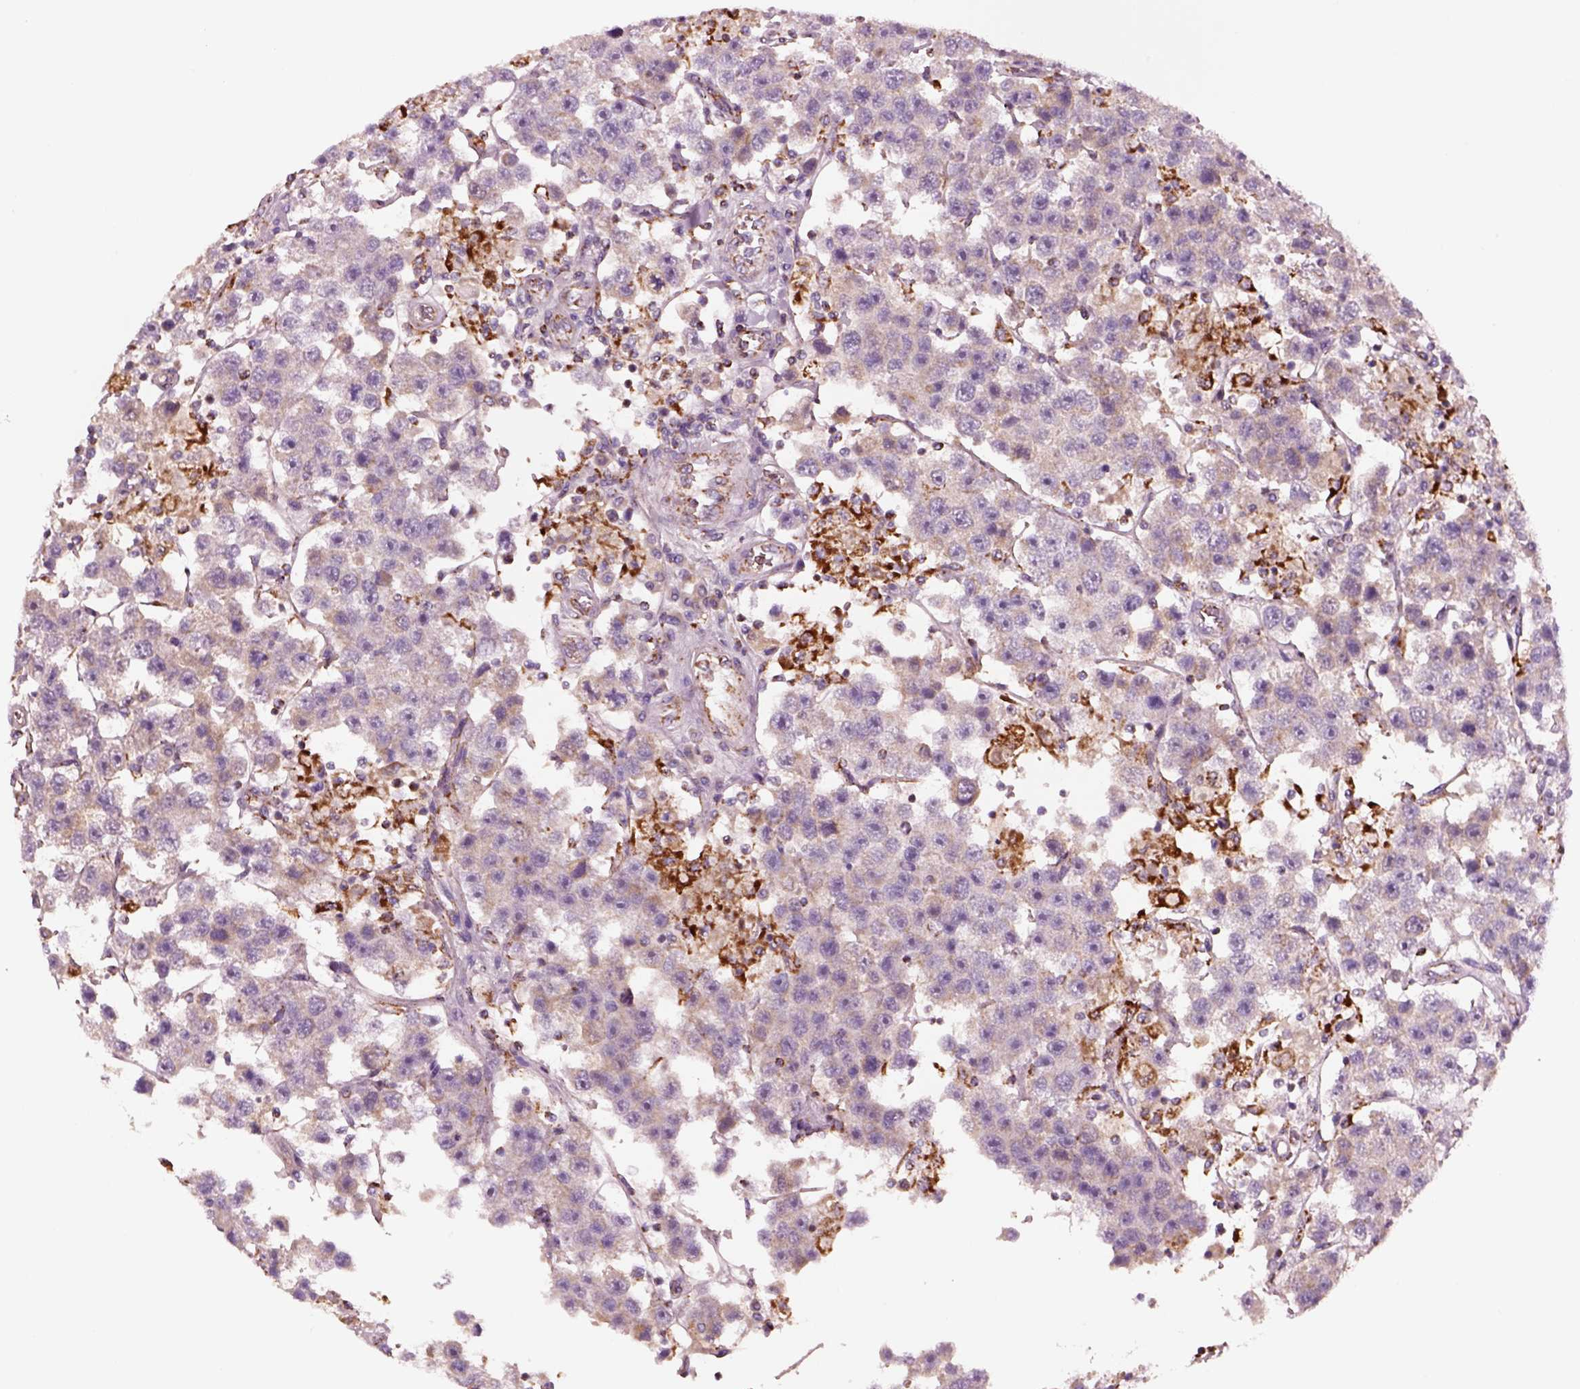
{"staining": {"intensity": "negative", "quantity": "none", "location": "none"}, "tissue": "testis cancer", "cell_type": "Tumor cells", "image_type": "cancer", "snomed": [{"axis": "morphology", "description": "Seminoma, NOS"}, {"axis": "topography", "description": "Testis"}], "caption": "There is no significant positivity in tumor cells of testis cancer.", "gene": "SLC25A24", "patient": {"sex": "male", "age": 45}}